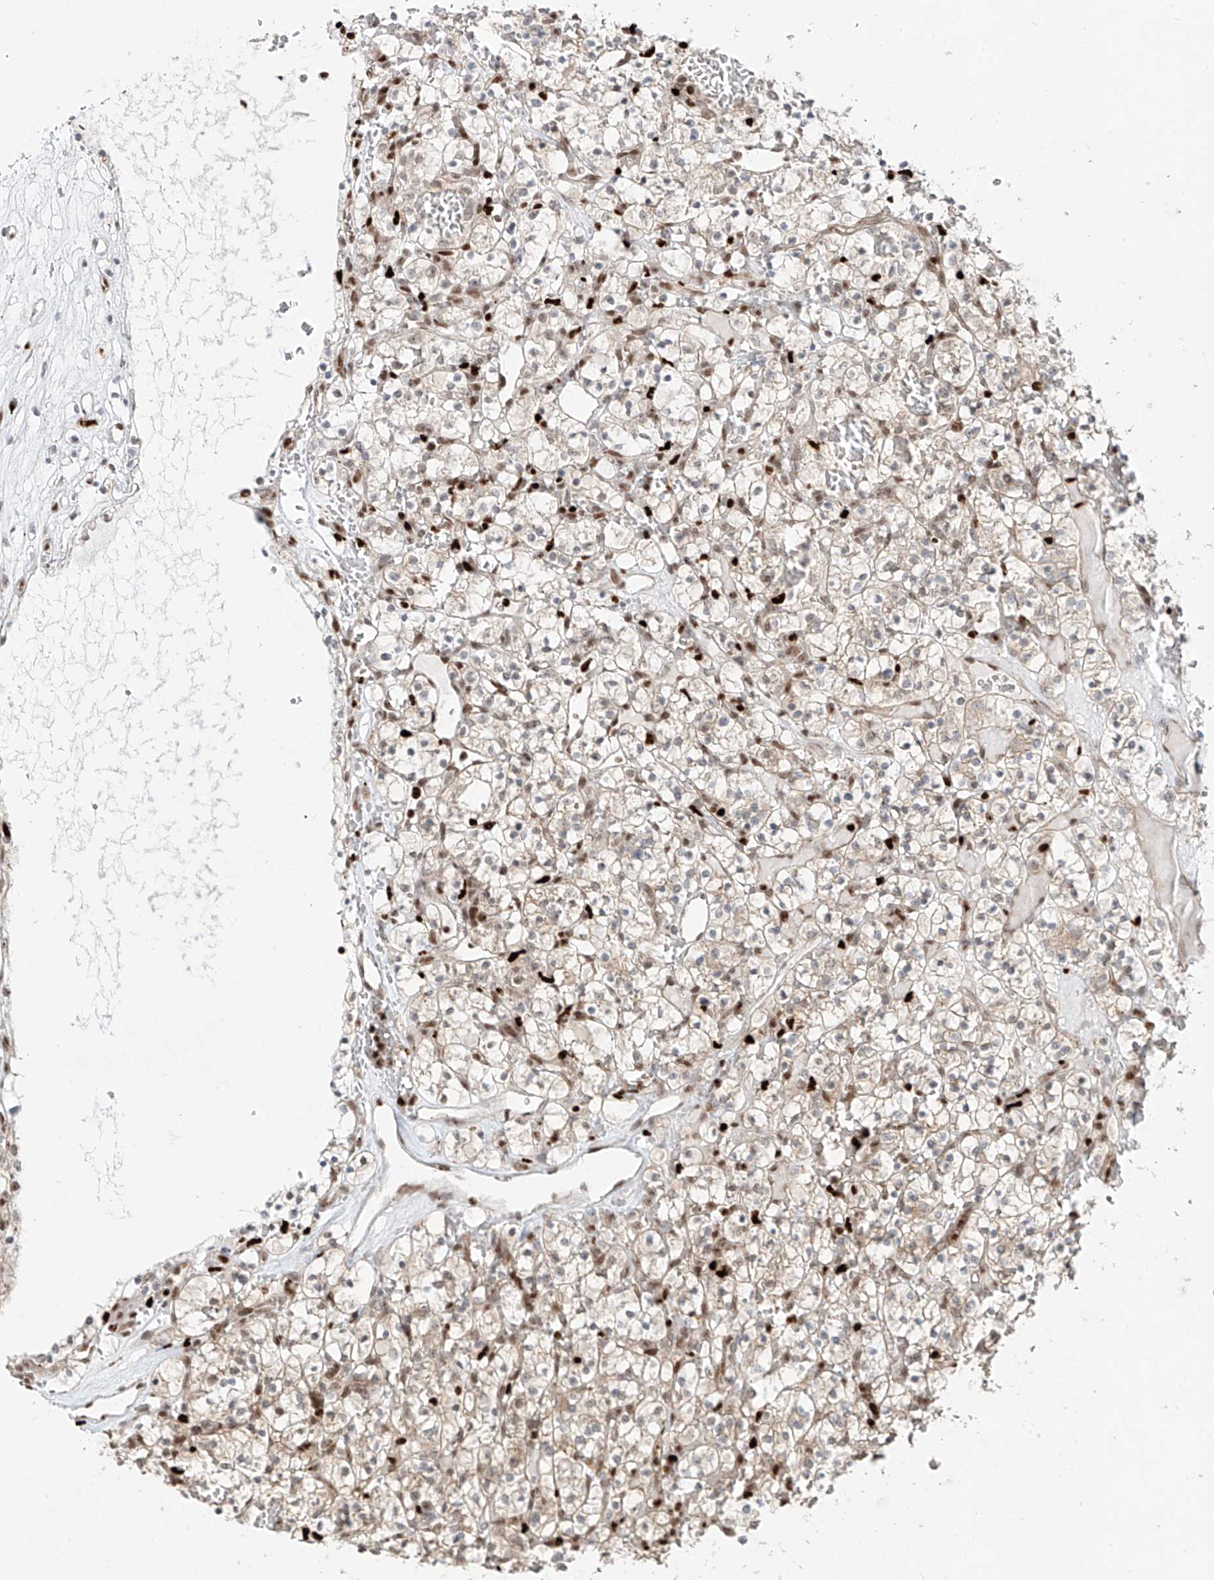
{"staining": {"intensity": "weak", "quantity": "25%-75%", "location": "cytoplasmic/membranous"}, "tissue": "renal cancer", "cell_type": "Tumor cells", "image_type": "cancer", "snomed": [{"axis": "morphology", "description": "Adenocarcinoma, NOS"}, {"axis": "topography", "description": "Kidney"}], "caption": "The histopathology image shows staining of renal adenocarcinoma, revealing weak cytoplasmic/membranous protein positivity (brown color) within tumor cells.", "gene": "DZIP1L", "patient": {"sex": "female", "age": 57}}